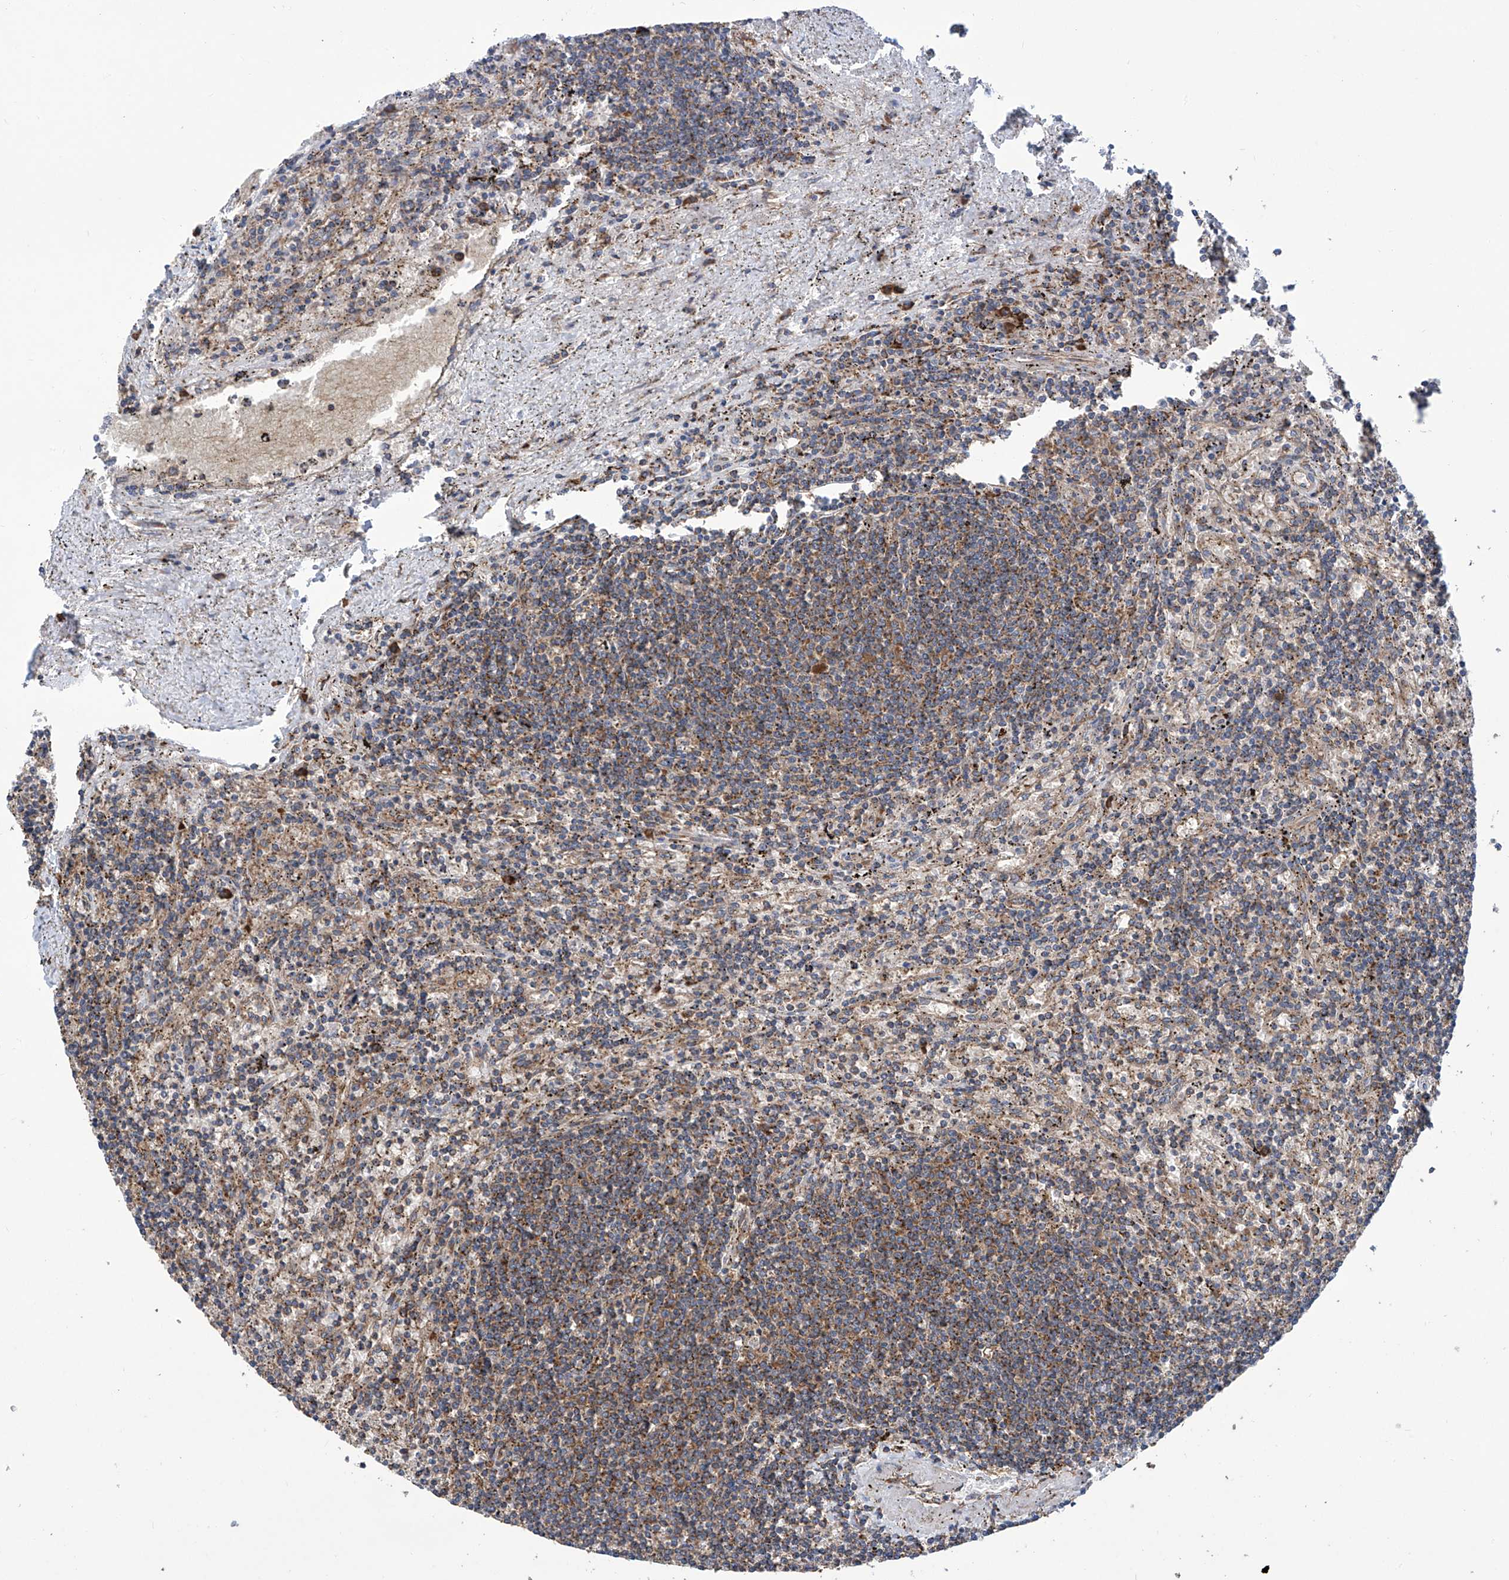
{"staining": {"intensity": "weak", "quantity": ">75%", "location": "cytoplasmic/membranous"}, "tissue": "lymphoma", "cell_type": "Tumor cells", "image_type": "cancer", "snomed": [{"axis": "morphology", "description": "Malignant lymphoma, non-Hodgkin's type, Low grade"}, {"axis": "topography", "description": "Spleen"}], "caption": "IHC (DAB (3,3'-diaminobenzidine)) staining of lymphoma shows weak cytoplasmic/membranous protein expression in approximately >75% of tumor cells.", "gene": "SENP2", "patient": {"sex": "male", "age": 76}}